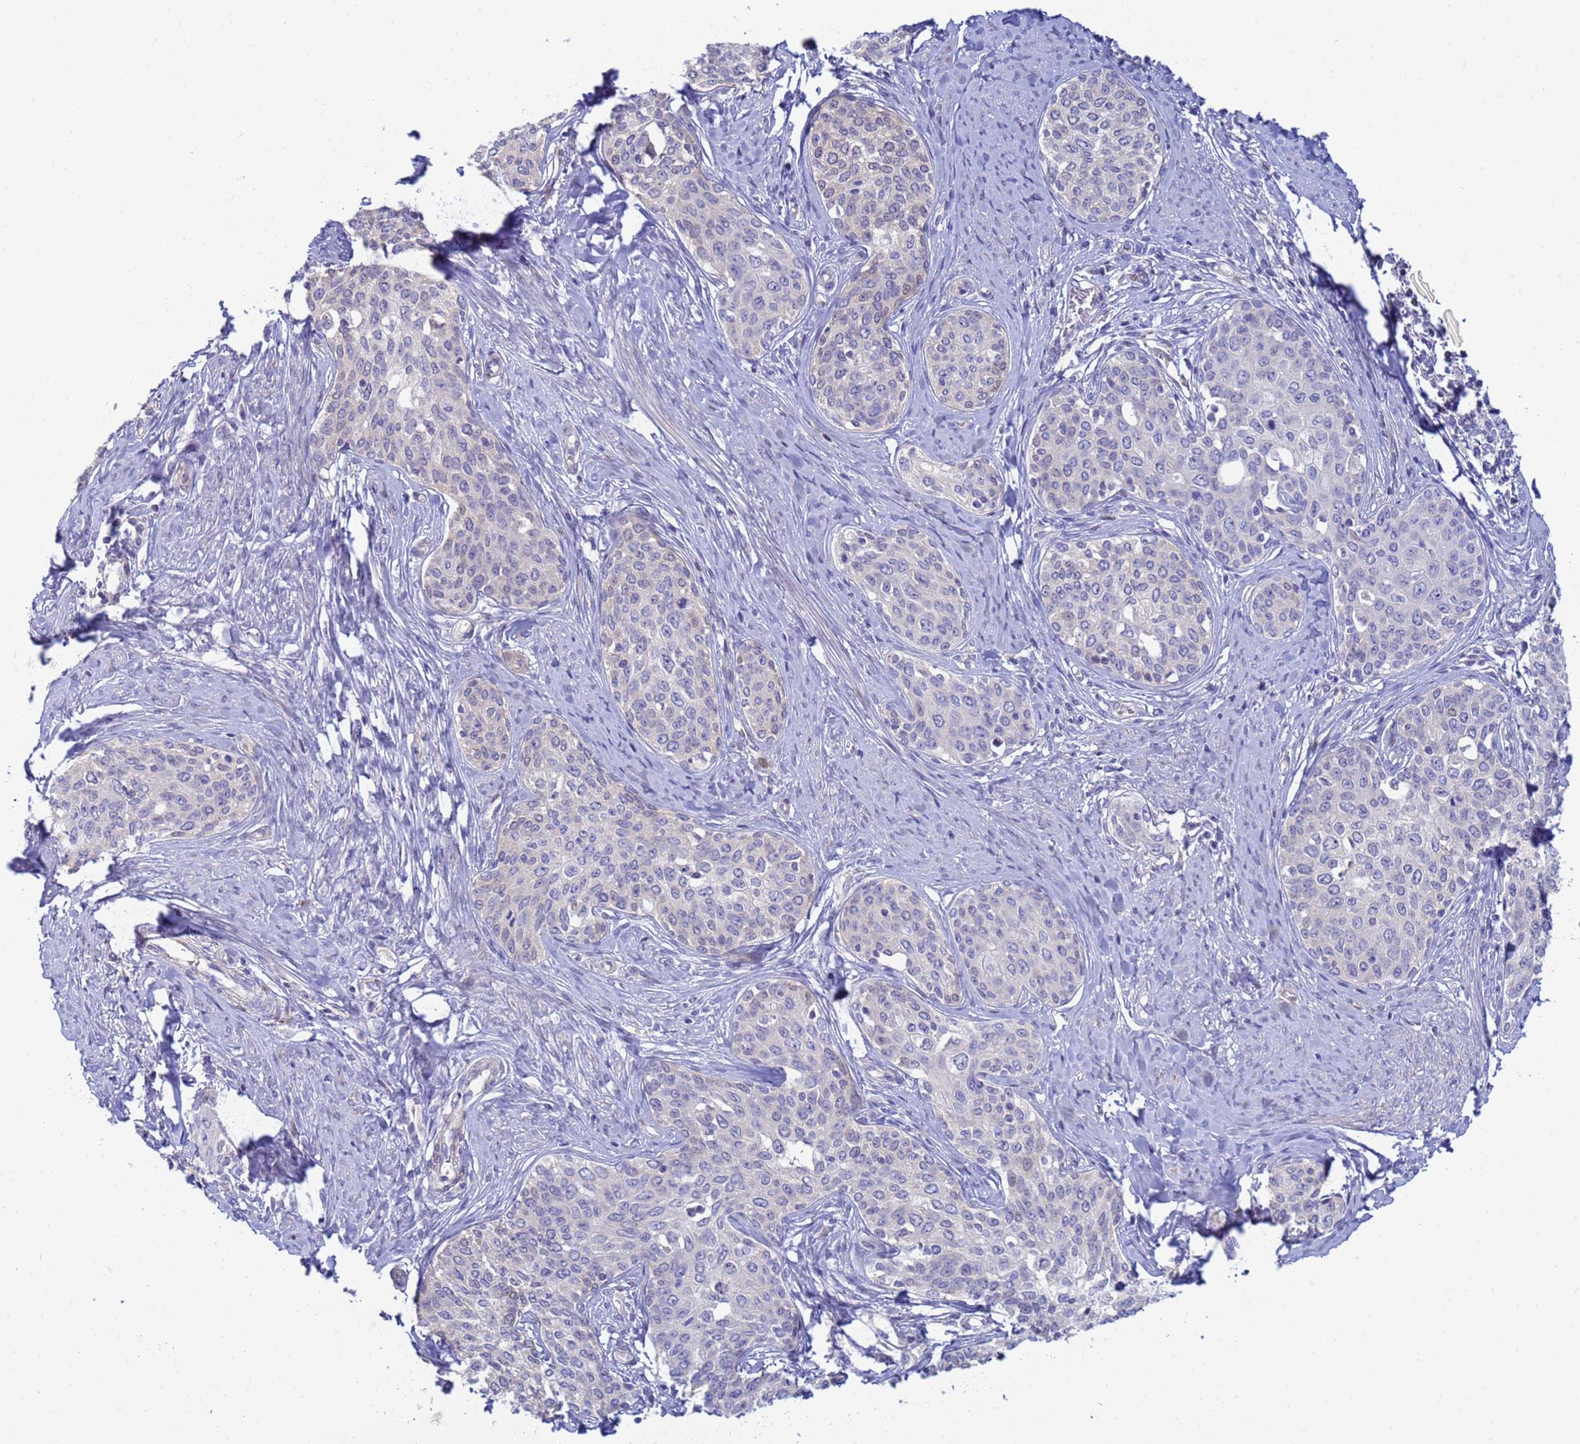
{"staining": {"intensity": "negative", "quantity": "none", "location": "none"}, "tissue": "cervical cancer", "cell_type": "Tumor cells", "image_type": "cancer", "snomed": [{"axis": "morphology", "description": "Squamous cell carcinoma, NOS"}, {"axis": "morphology", "description": "Adenocarcinoma, NOS"}, {"axis": "topography", "description": "Cervix"}], "caption": "Photomicrograph shows no significant protein positivity in tumor cells of cervical cancer (squamous cell carcinoma). The staining is performed using DAB (3,3'-diaminobenzidine) brown chromogen with nuclei counter-stained in using hematoxylin.", "gene": "PPP6R1", "patient": {"sex": "female", "age": 52}}